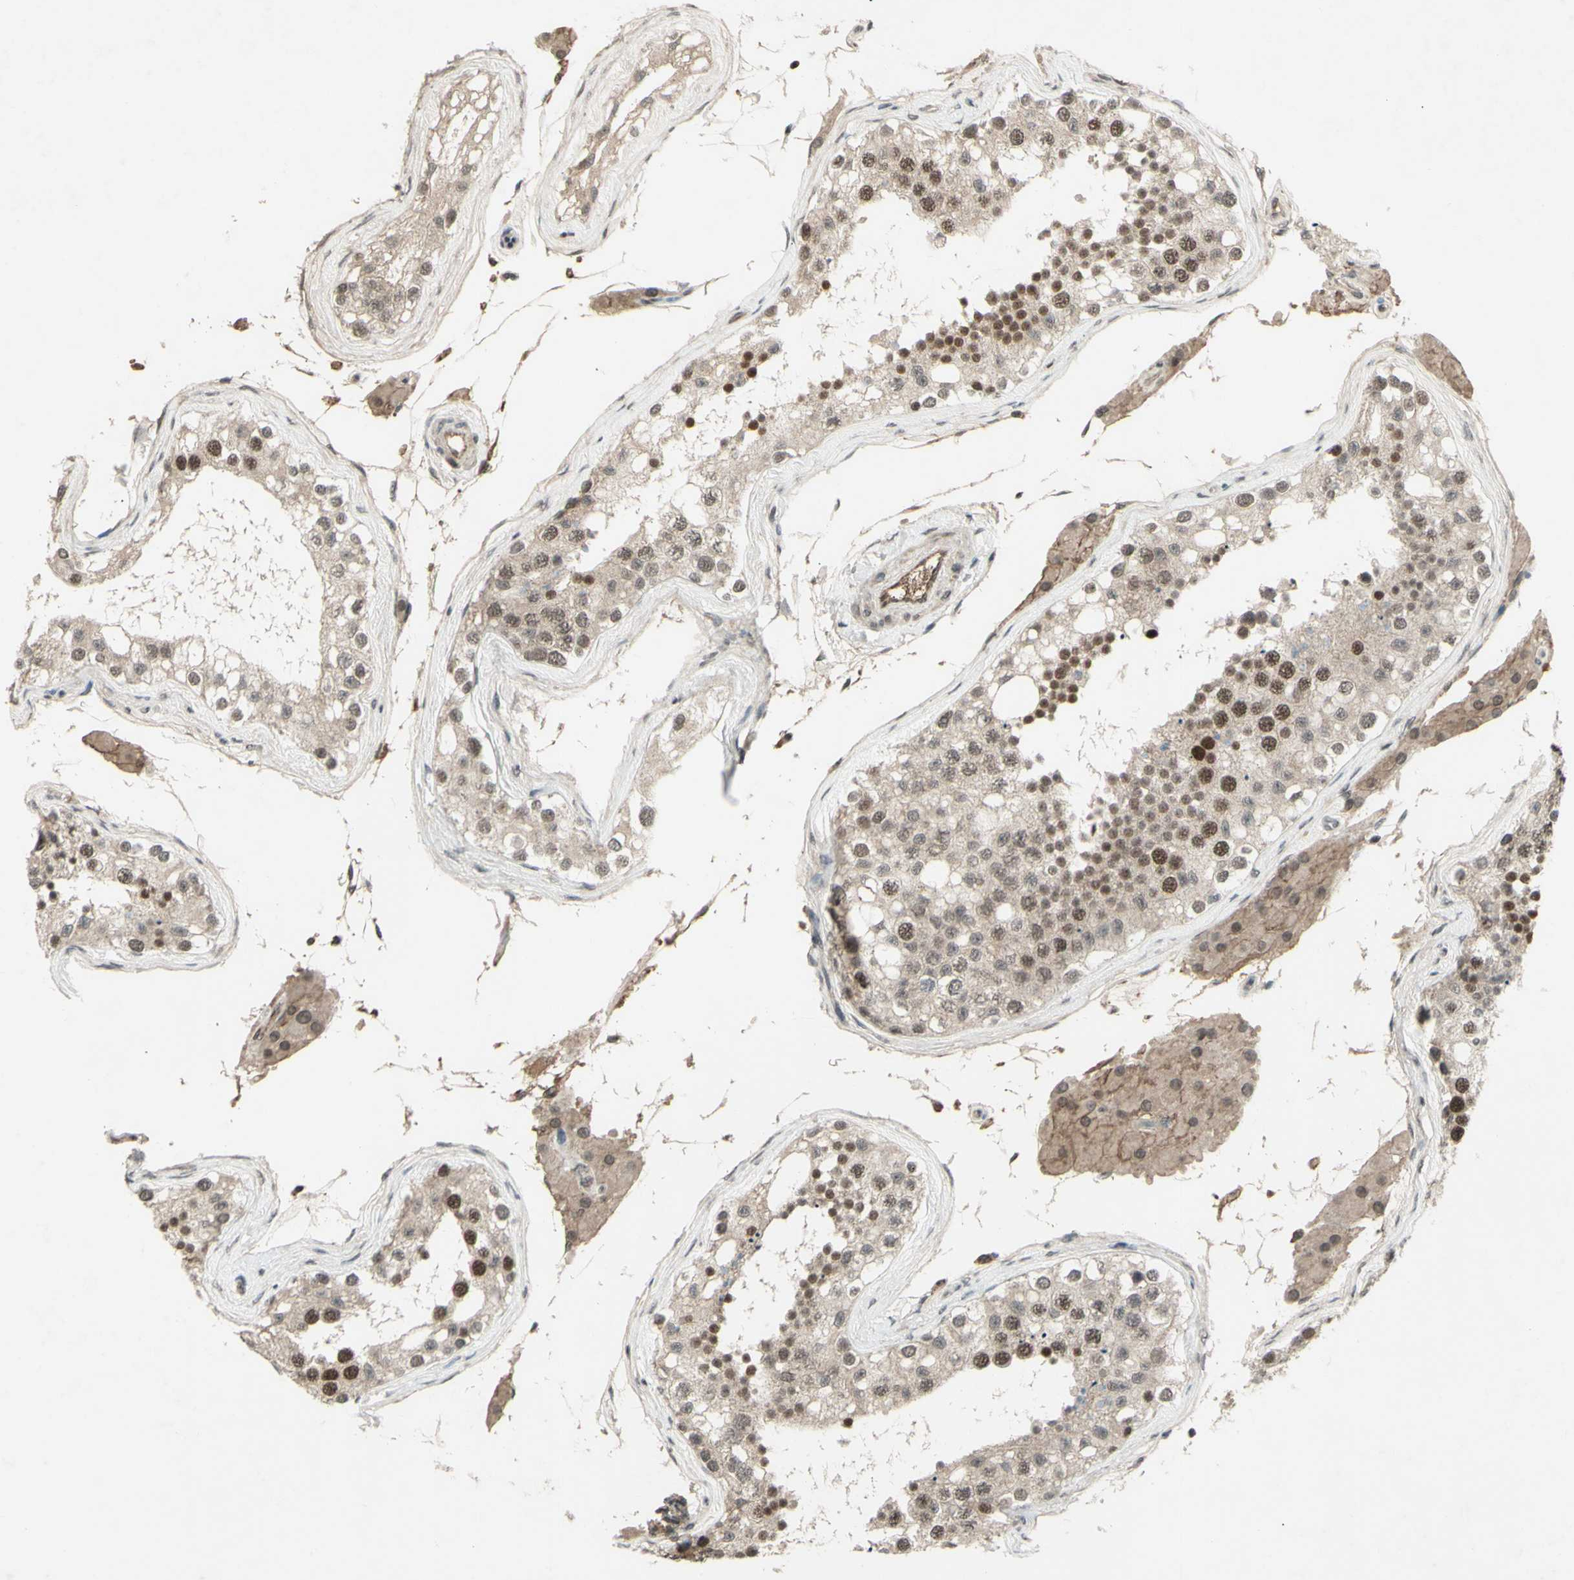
{"staining": {"intensity": "moderate", "quantity": ">75%", "location": "nuclear"}, "tissue": "testis", "cell_type": "Cells in seminiferous ducts", "image_type": "normal", "snomed": [{"axis": "morphology", "description": "Normal tissue, NOS"}, {"axis": "topography", "description": "Testis"}], "caption": "A histopathology image showing moderate nuclear positivity in about >75% of cells in seminiferous ducts in normal testis, as visualized by brown immunohistochemical staining.", "gene": "SNW1", "patient": {"sex": "male", "age": 68}}